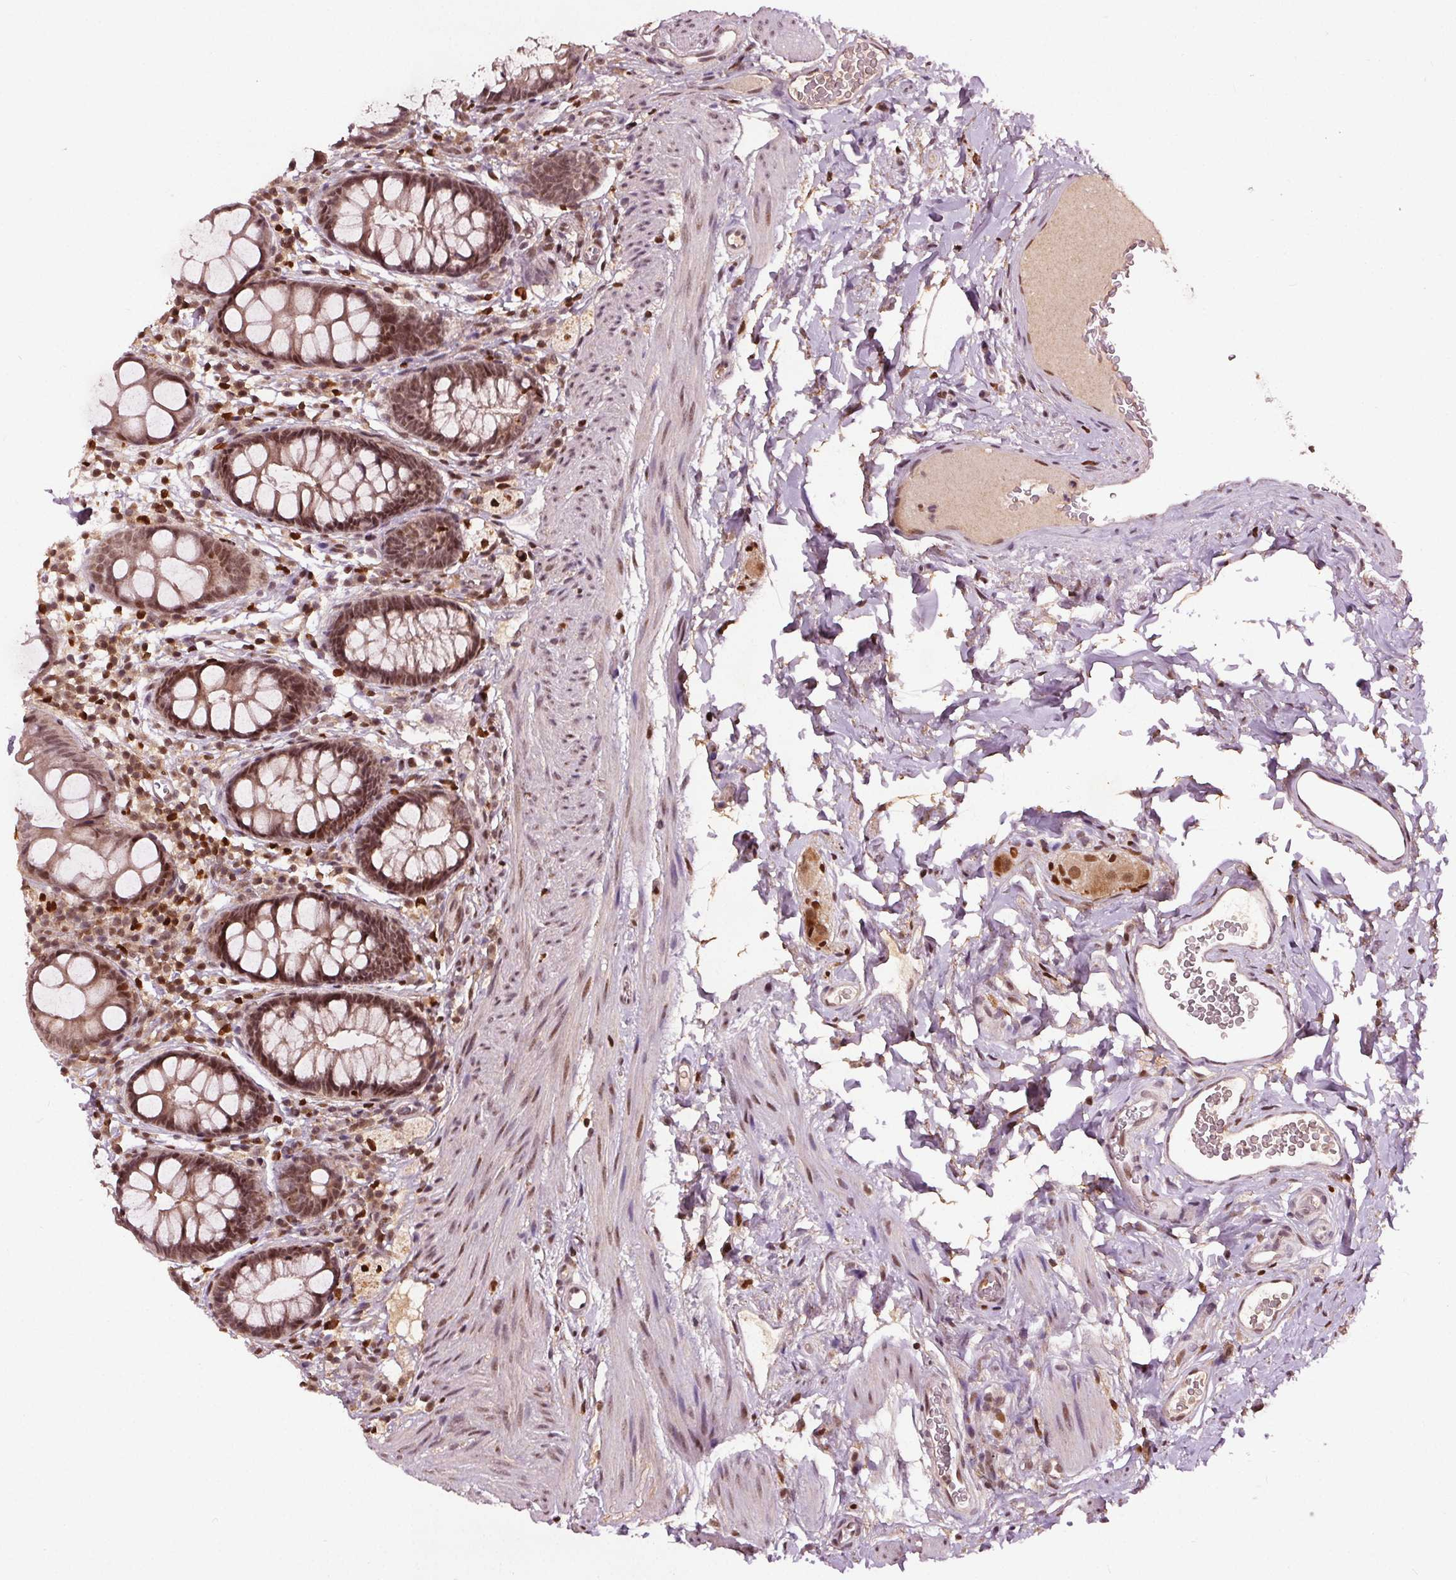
{"staining": {"intensity": "moderate", "quantity": ">75%", "location": "nuclear"}, "tissue": "rectum", "cell_type": "Glandular cells", "image_type": "normal", "snomed": [{"axis": "morphology", "description": "Normal tissue, NOS"}, {"axis": "topography", "description": "Rectum"}, {"axis": "topography", "description": "Peripheral nerve tissue"}], "caption": "Normal rectum shows moderate nuclear expression in approximately >75% of glandular cells The staining is performed using DAB brown chromogen to label protein expression. The nuclei are counter-stained blue using hematoxylin..", "gene": "DDX11", "patient": {"sex": "female", "age": 69}}